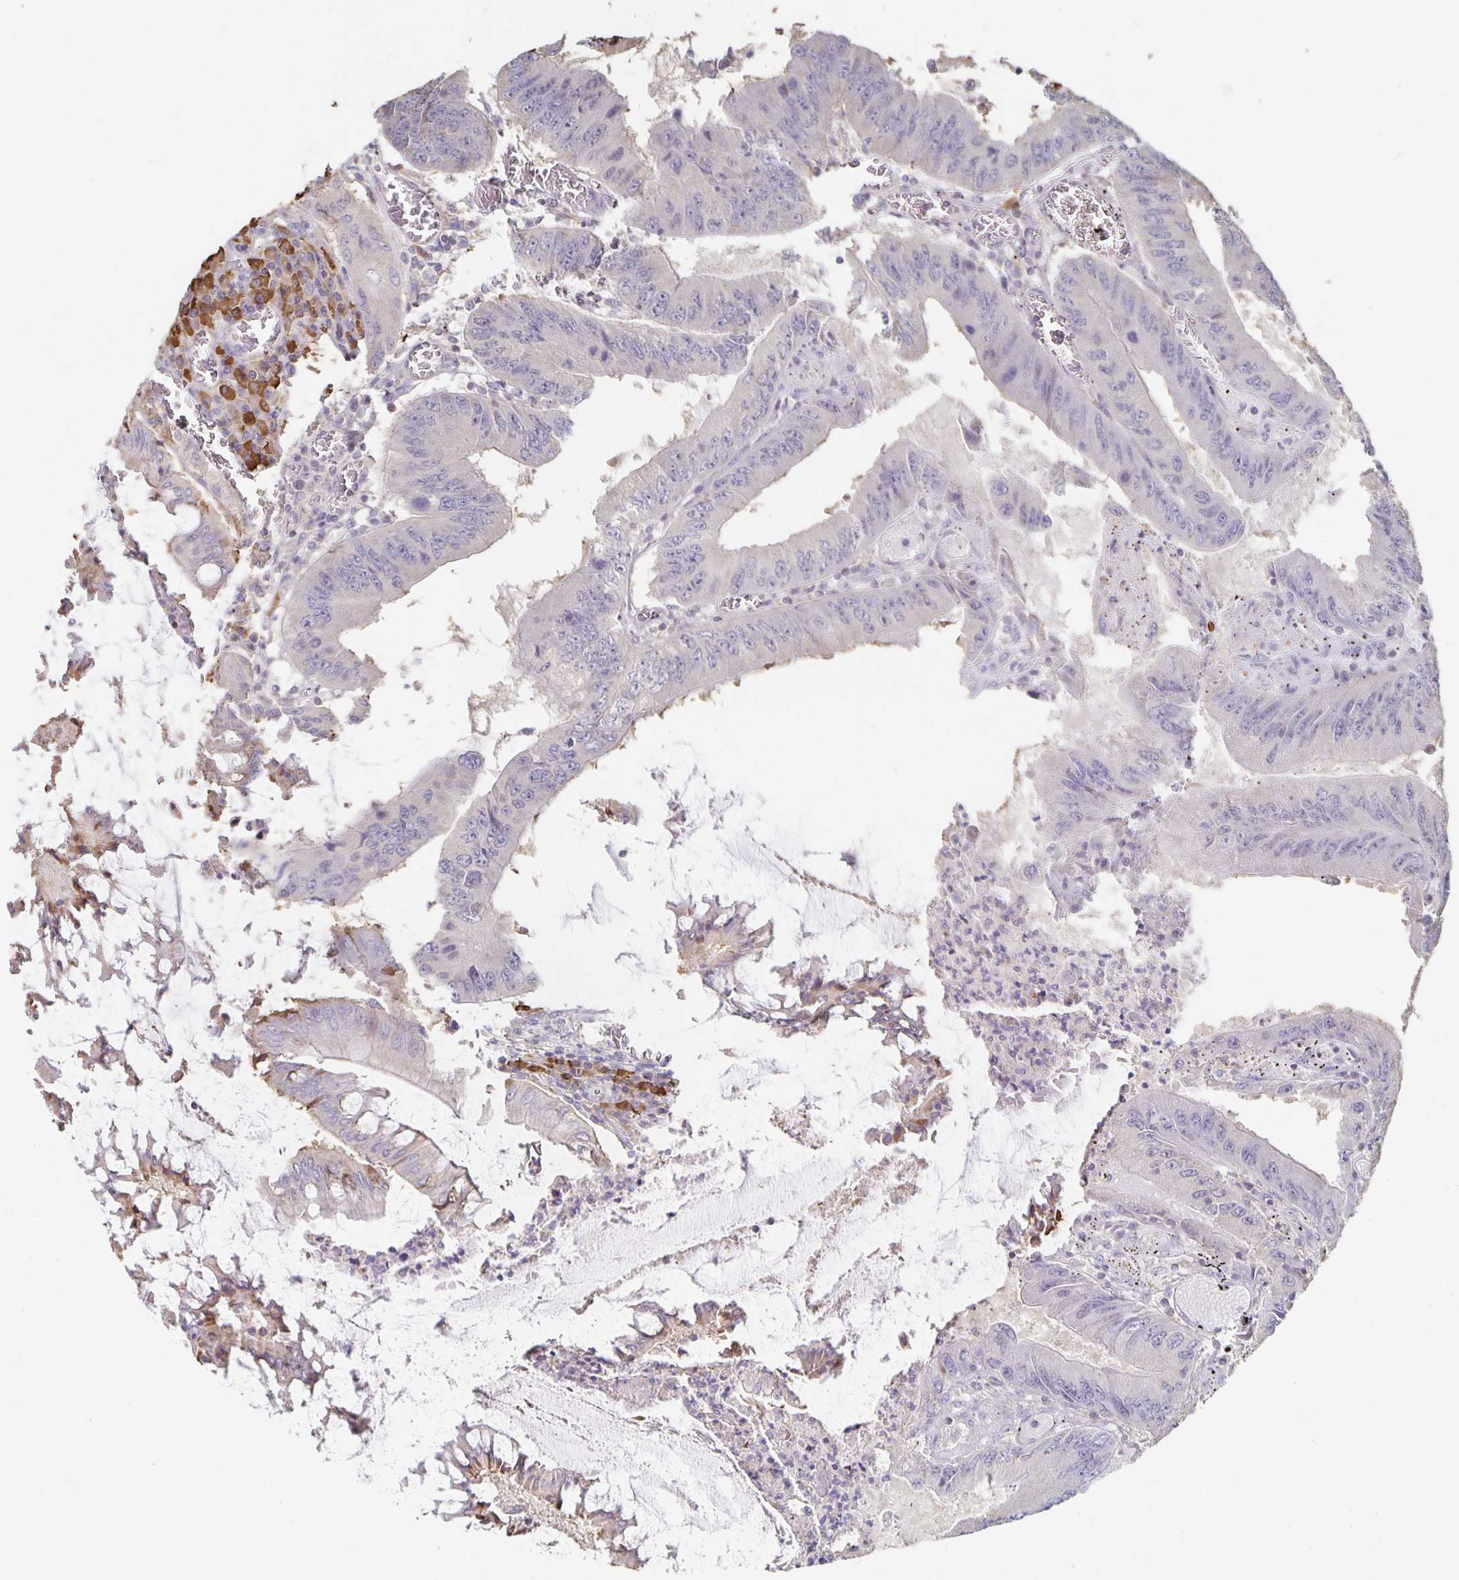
{"staining": {"intensity": "negative", "quantity": "none", "location": "none"}, "tissue": "colorectal cancer", "cell_type": "Tumor cells", "image_type": "cancer", "snomed": [{"axis": "morphology", "description": "Adenocarcinoma, NOS"}, {"axis": "topography", "description": "Colon"}], "caption": "High power microscopy micrograph of an IHC micrograph of colorectal adenocarcinoma, revealing no significant staining in tumor cells.", "gene": "ZNF692", "patient": {"sex": "male", "age": 53}}